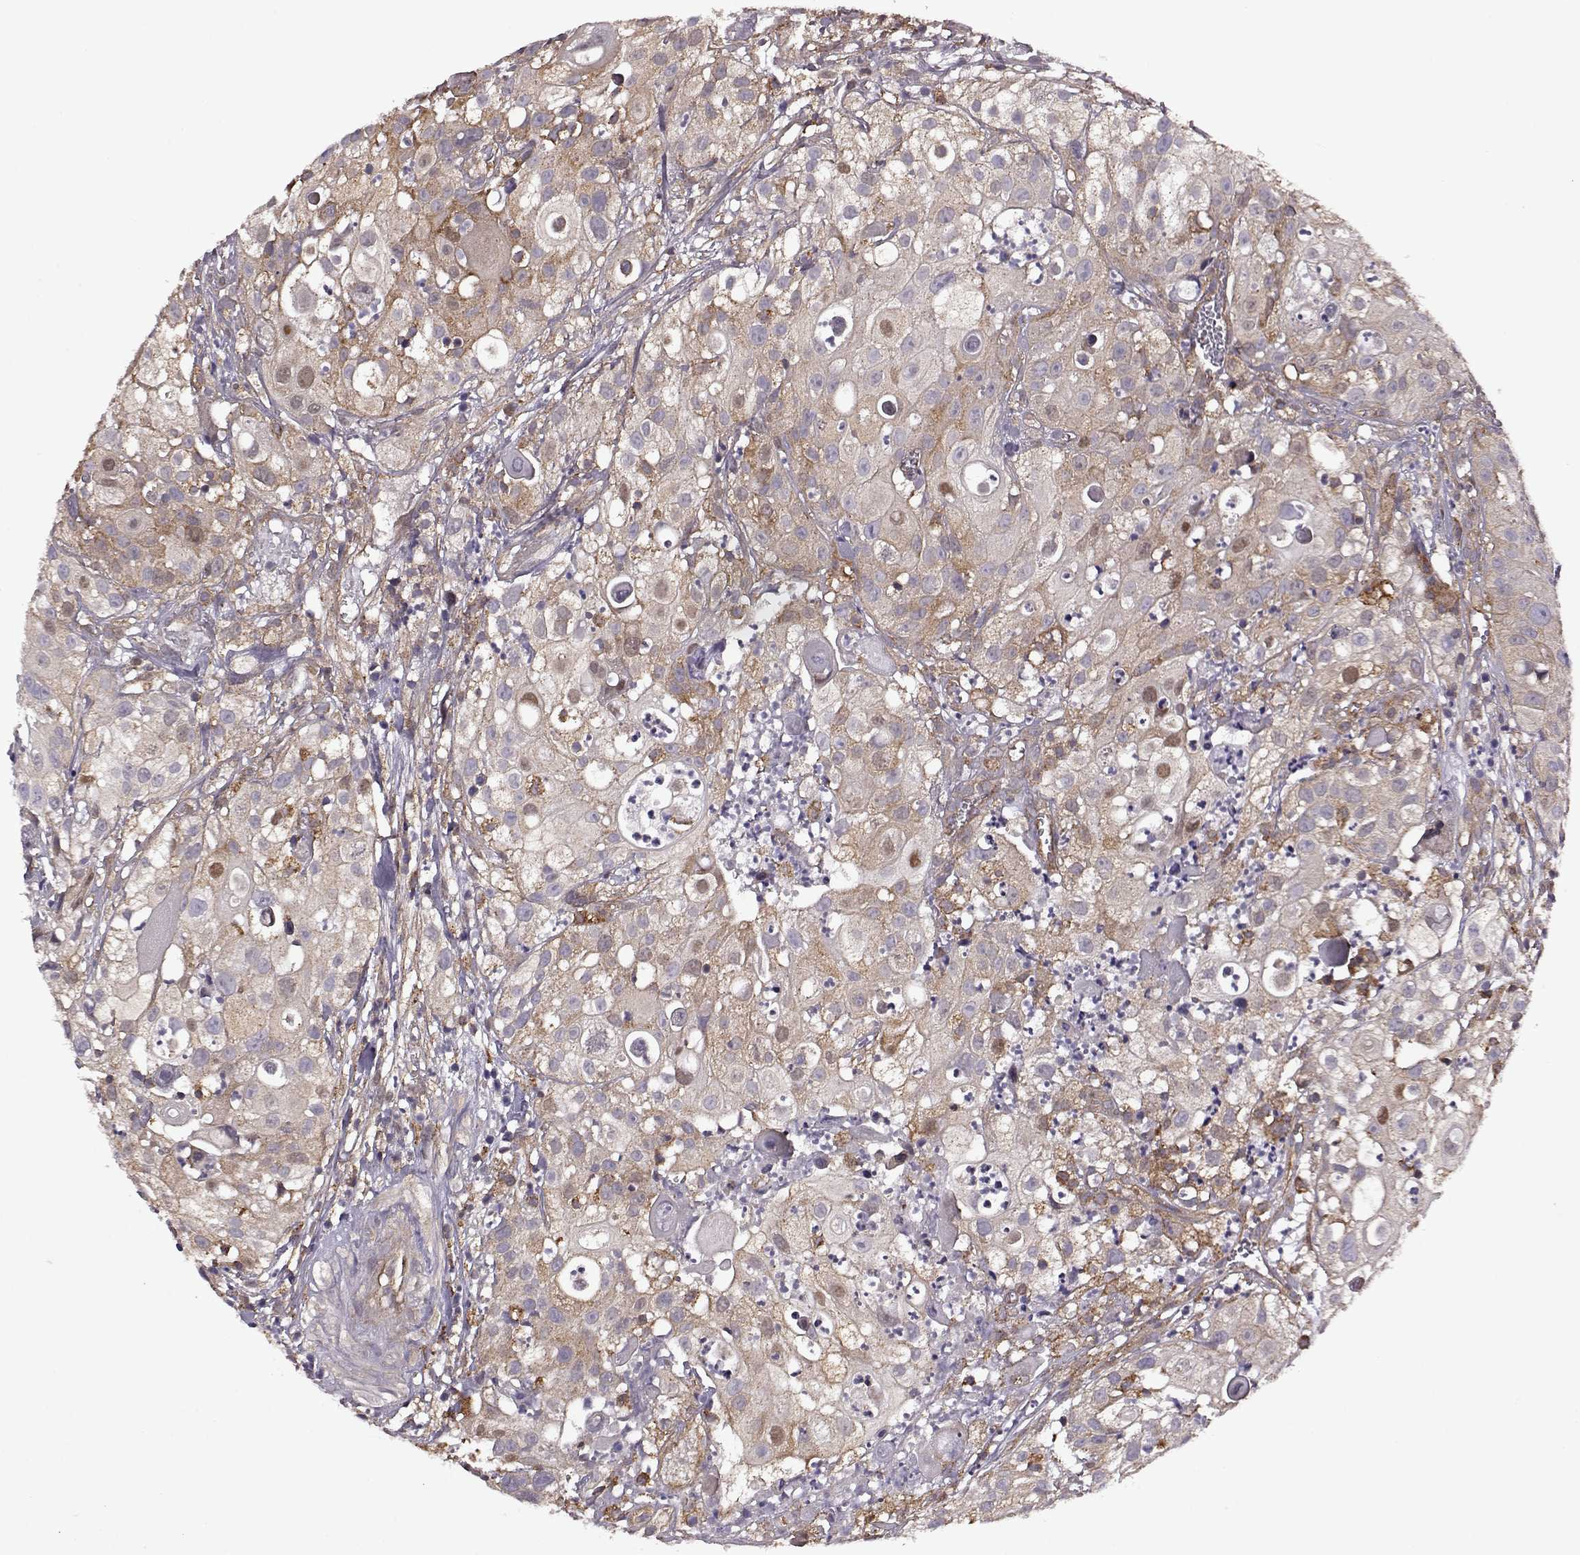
{"staining": {"intensity": "weak", "quantity": ">75%", "location": "cytoplasmic/membranous,nuclear"}, "tissue": "urothelial cancer", "cell_type": "Tumor cells", "image_type": "cancer", "snomed": [{"axis": "morphology", "description": "Urothelial carcinoma, High grade"}, {"axis": "topography", "description": "Urinary bladder"}], "caption": "DAB immunohistochemical staining of human urothelial cancer displays weak cytoplasmic/membranous and nuclear protein positivity in about >75% of tumor cells. The protein of interest is stained brown, and the nuclei are stained in blue (DAB (3,3'-diaminobenzidine) IHC with brightfield microscopy, high magnification).", "gene": "URI1", "patient": {"sex": "female", "age": 79}}